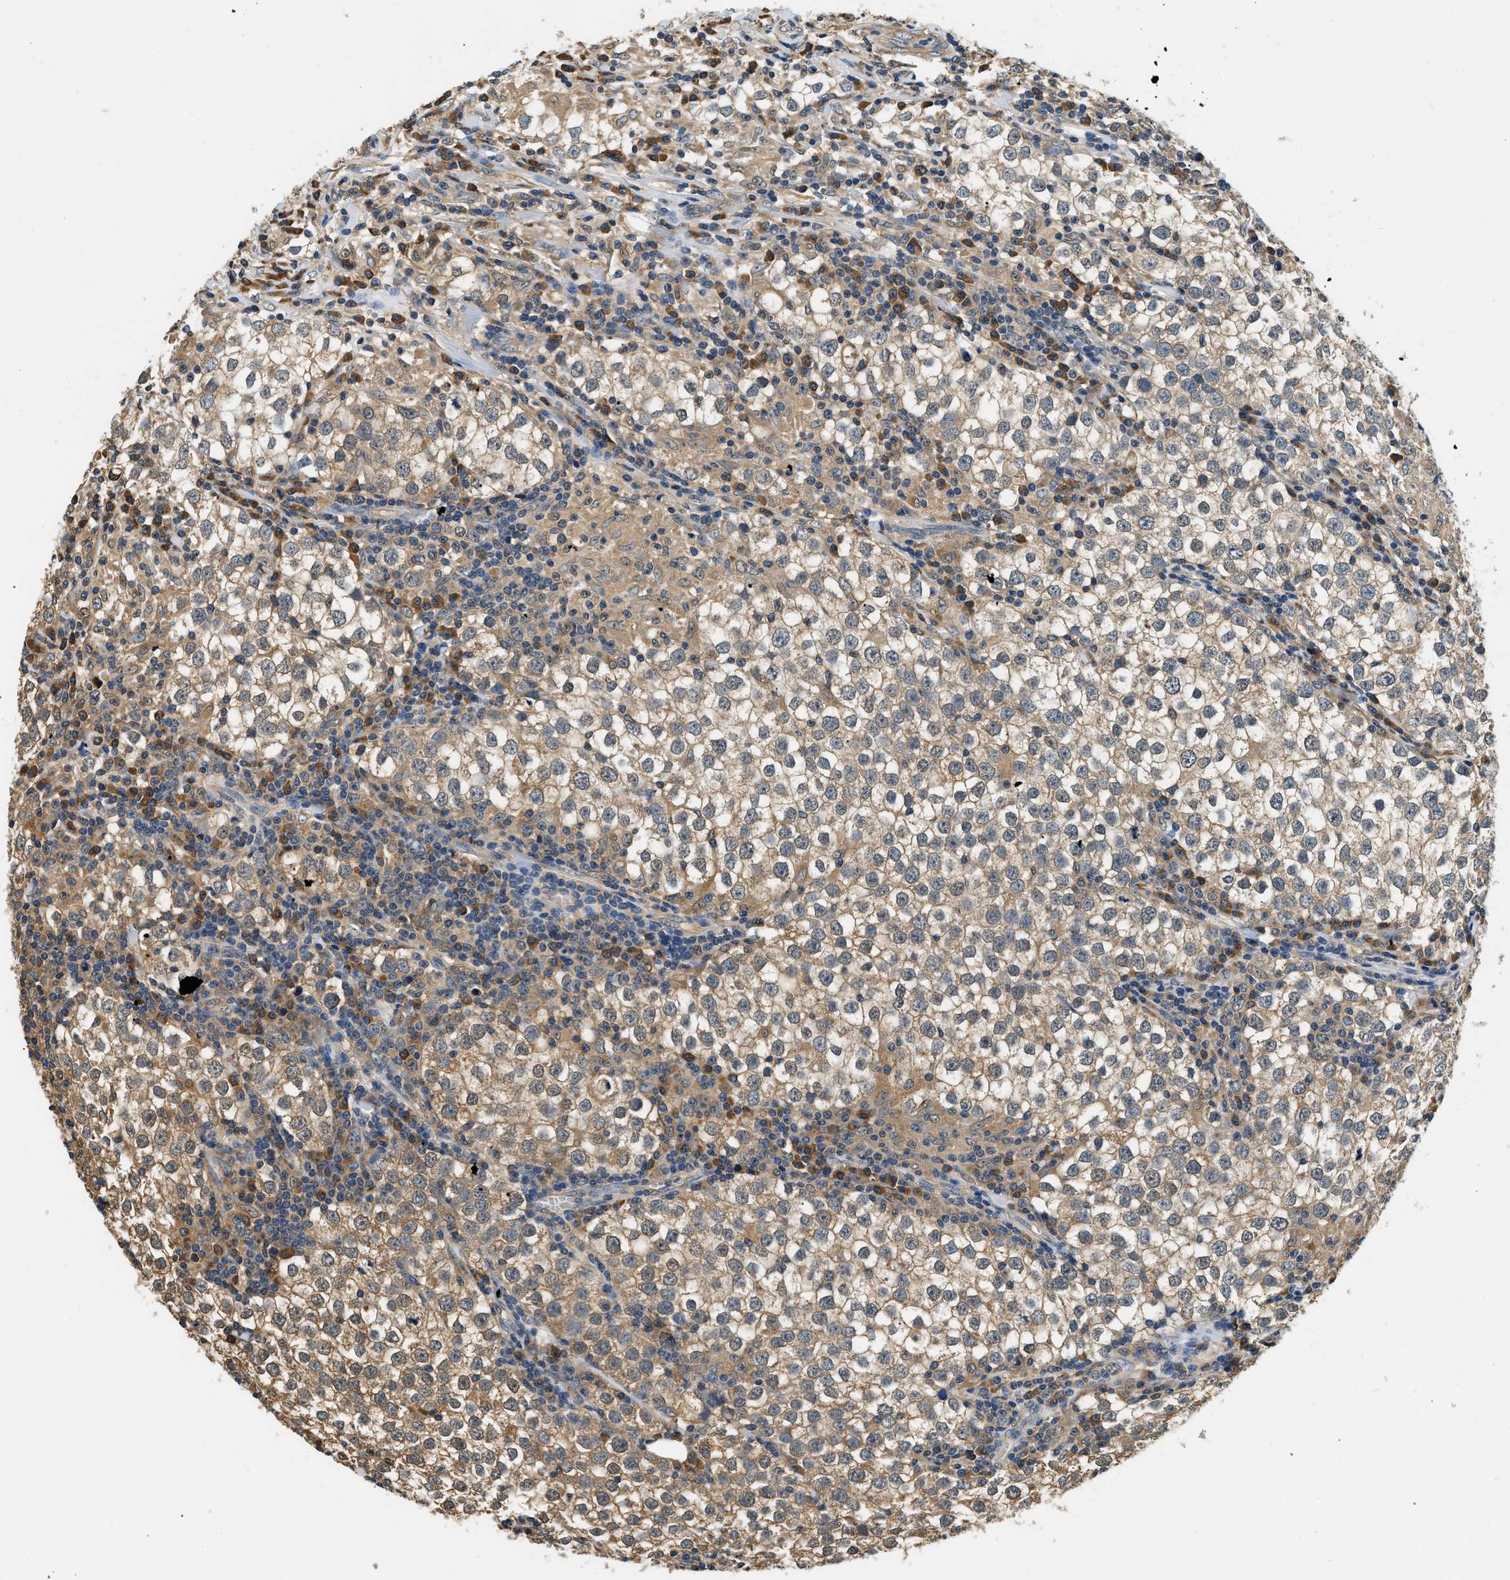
{"staining": {"intensity": "weak", "quantity": ">75%", "location": "cytoplasmic/membranous"}, "tissue": "testis cancer", "cell_type": "Tumor cells", "image_type": "cancer", "snomed": [{"axis": "morphology", "description": "Seminoma, NOS"}, {"axis": "morphology", "description": "Carcinoma, Embryonal, NOS"}, {"axis": "topography", "description": "Testis"}], "caption": "High-power microscopy captured an immunohistochemistry histopathology image of seminoma (testis), revealing weak cytoplasmic/membranous expression in about >75% of tumor cells. (IHC, brightfield microscopy, high magnification).", "gene": "BCL7C", "patient": {"sex": "male", "age": 36}}